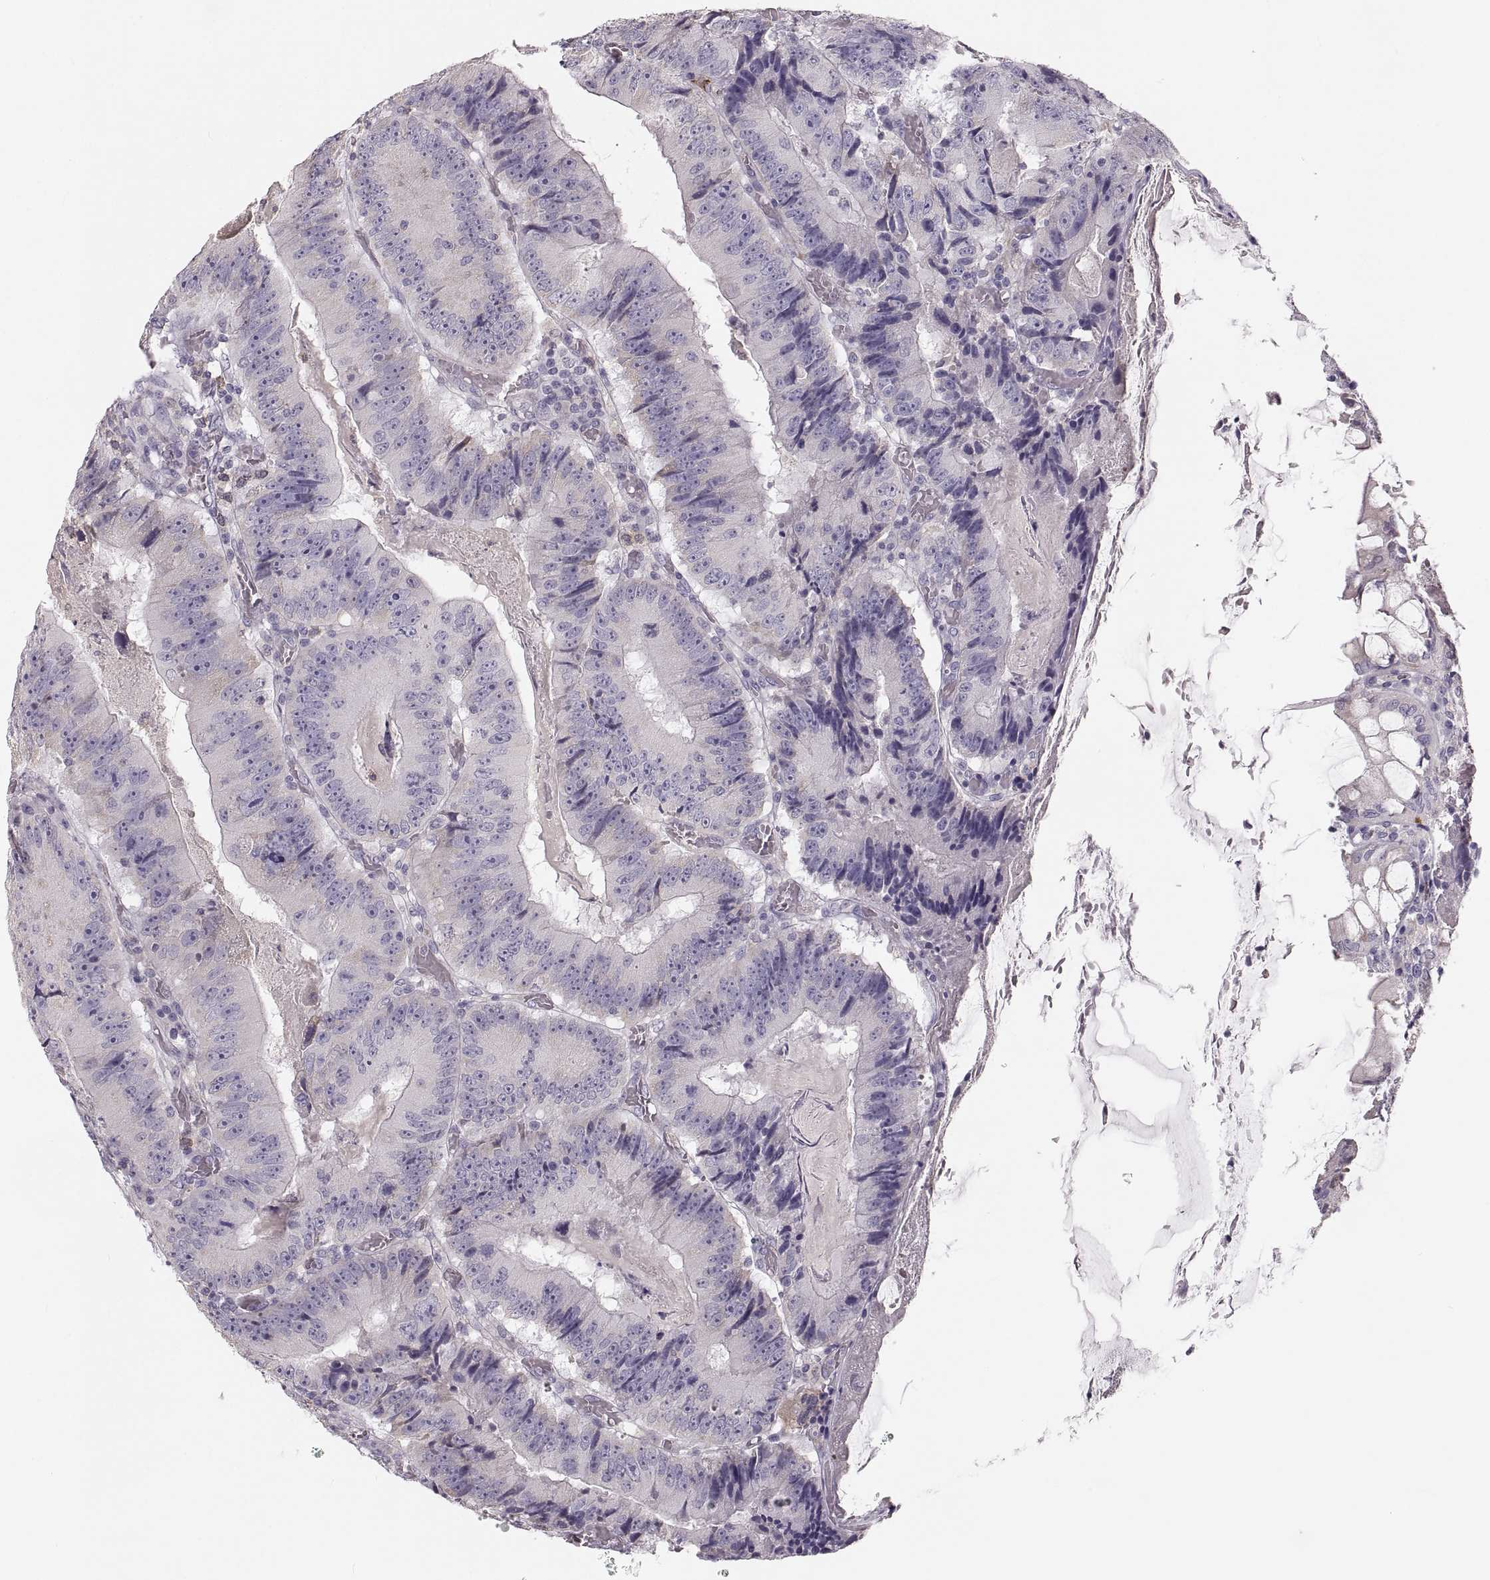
{"staining": {"intensity": "negative", "quantity": "none", "location": "none"}, "tissue": "colorectal cancer", "cell_type": "Tumor cells", "image_type": "cancer", "snomed": [{"axis": "morphology", "description": "Adenocarcinoma, NOS"}, {"axis": "topography", "description": "Colon"}], "caption": "The image displays no staining of tumor cells in adenocarcinoma (colorectal).", "gene": "RUNDC3A", "patient": {"sex": "female", "age": 86}}